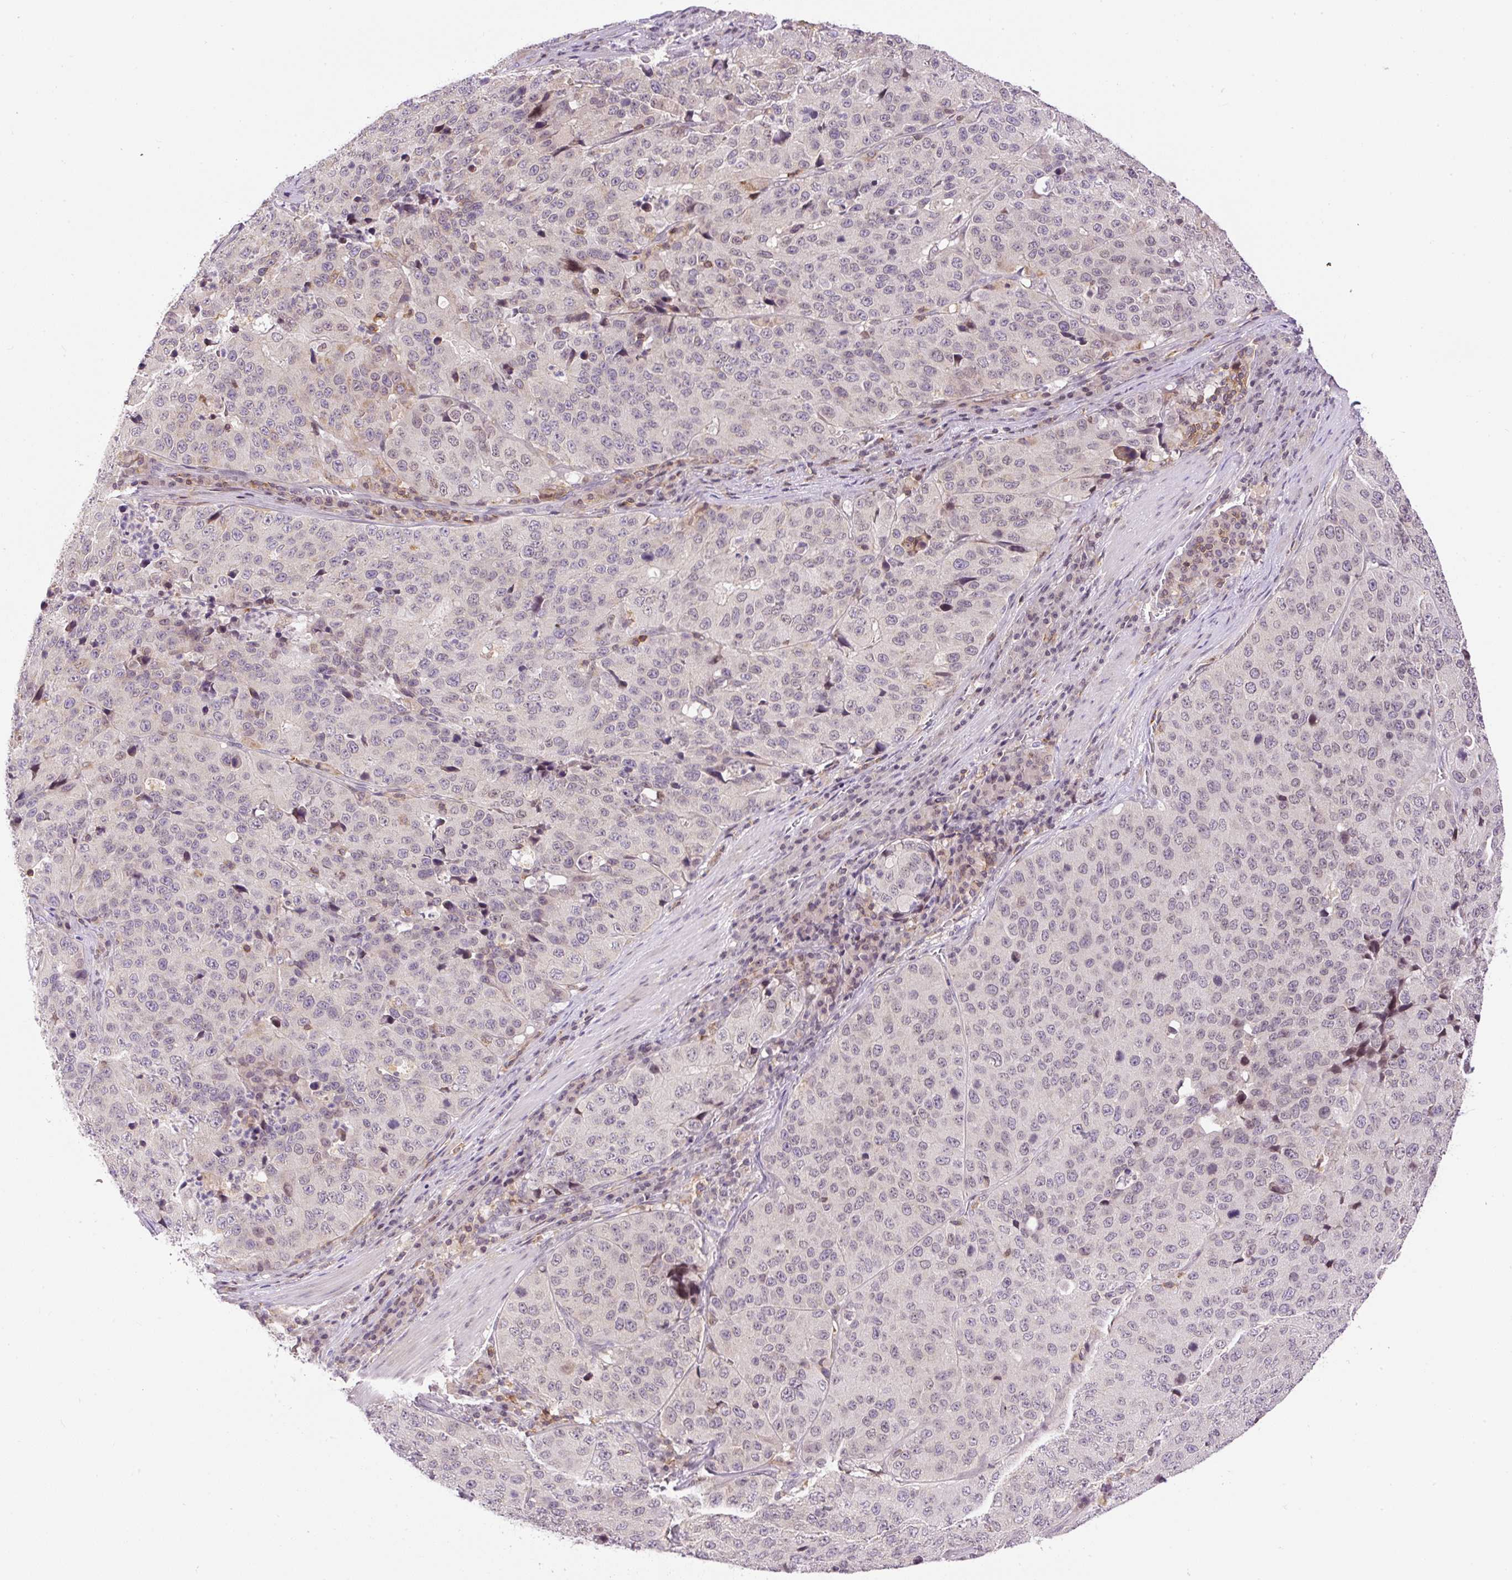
{"staining": {"intensity": "weak", "quantity": "<25%", "location": "nuclear"}, "tissue": "stomach cancer", "cell_type": "Tumor cells", "image_type": "cancer", "snomed": [{"axis": "morphology", "description": "Adenocarcinoma, NOS"}, {"axis": "topography", "description": "Stomach"}], "caption": "Immunohistochemical staining of human stomach cancer demonstrates no significant staining in tumor cells.", "gene": "CARD11", "patient": {"sex": "male", "age": 71}}